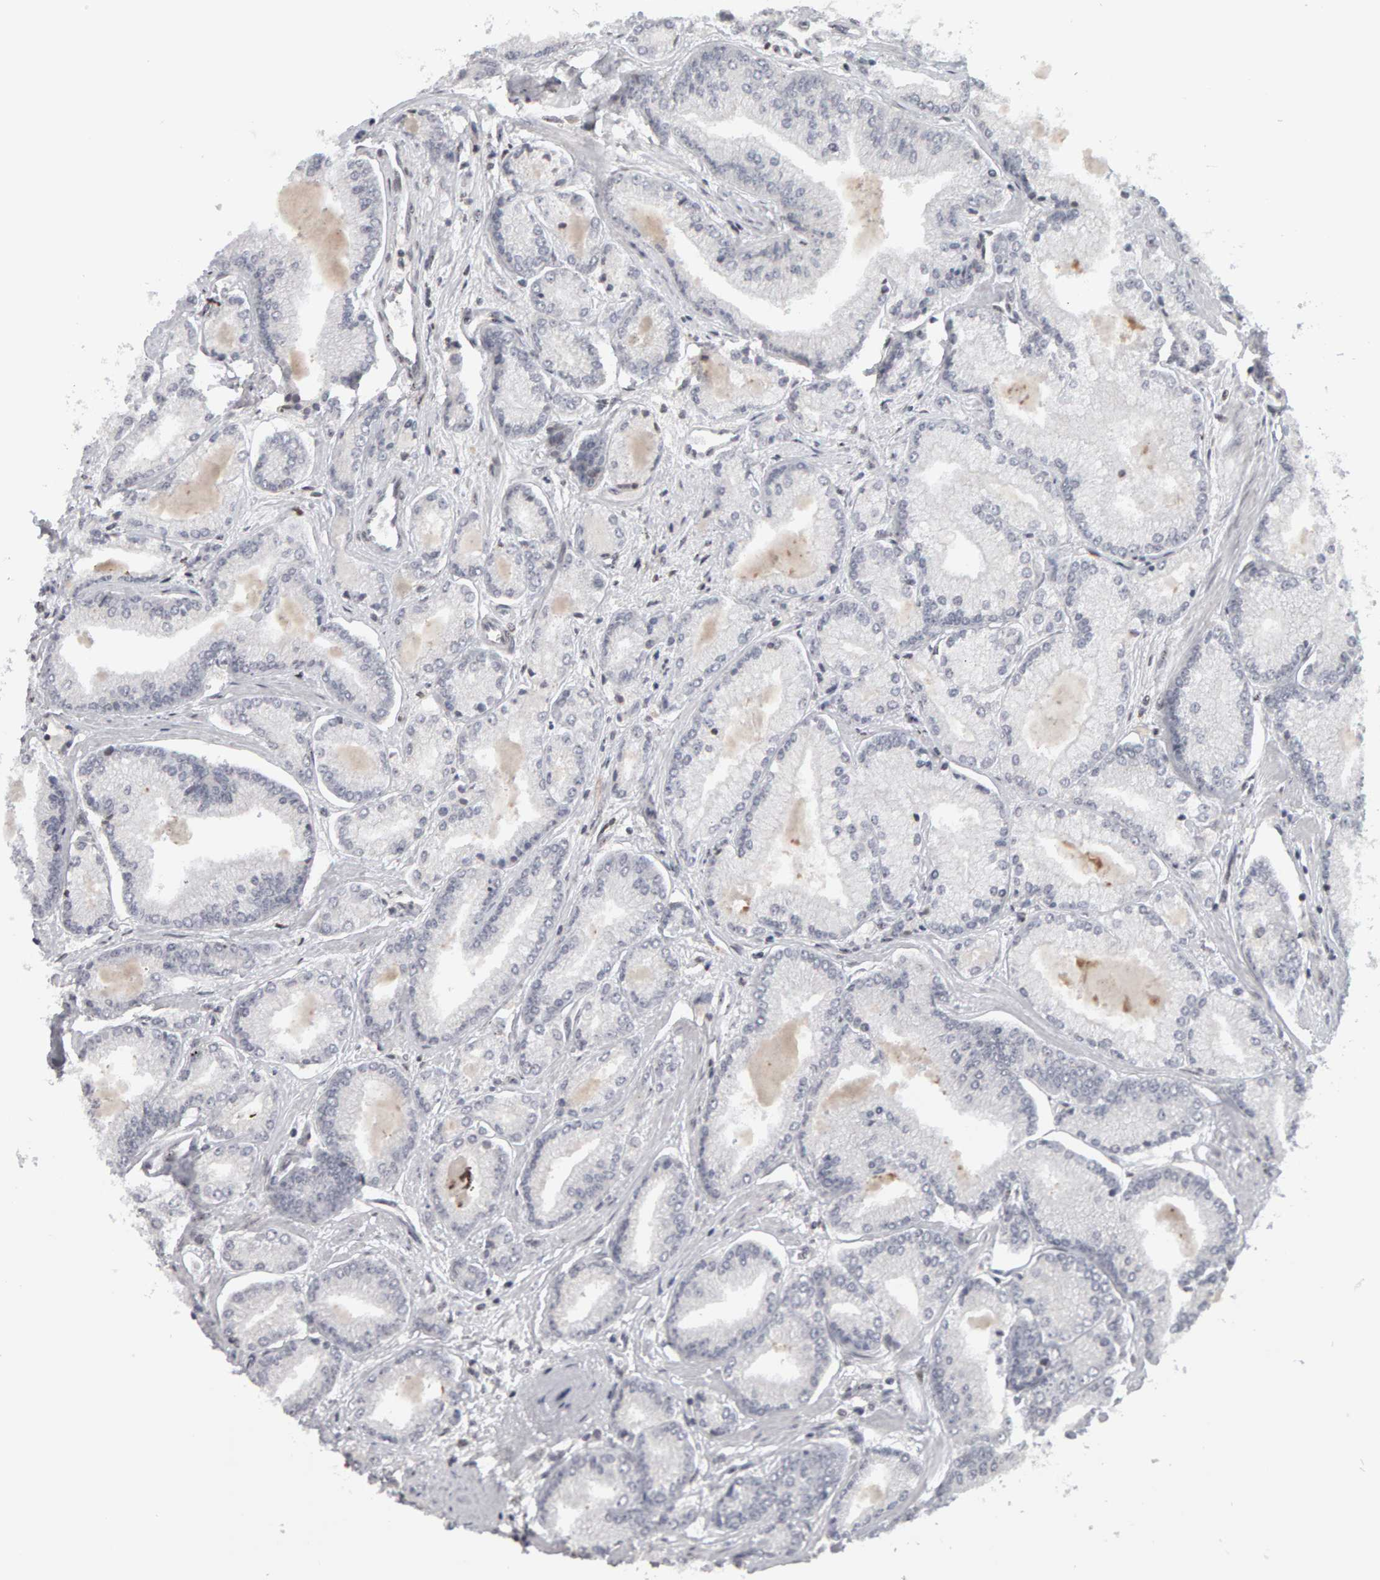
{"staining": {"intensity": "negative", "quantity": "none", "location": "none"}, "tissue": "prostate cancer", "cell_type": "Tumor cells", "image_type": "cancer", "snomed": [{"axis": "morphology", "description": "Adenocarcinoma, Low grade"}, {"axis": "topography", "description": "Prostate"}], "caption": "This histopathology image is of prostate cancer stained with immunohistochemistry to label a protein in brown with the nuclei are counter-stained blue. There is no positivity in tumor cells. (DAB immunohistochemistry (IHC), high magnification).", "gene": "TRAM1", "patient": {"sex": "male", "age": 52}}